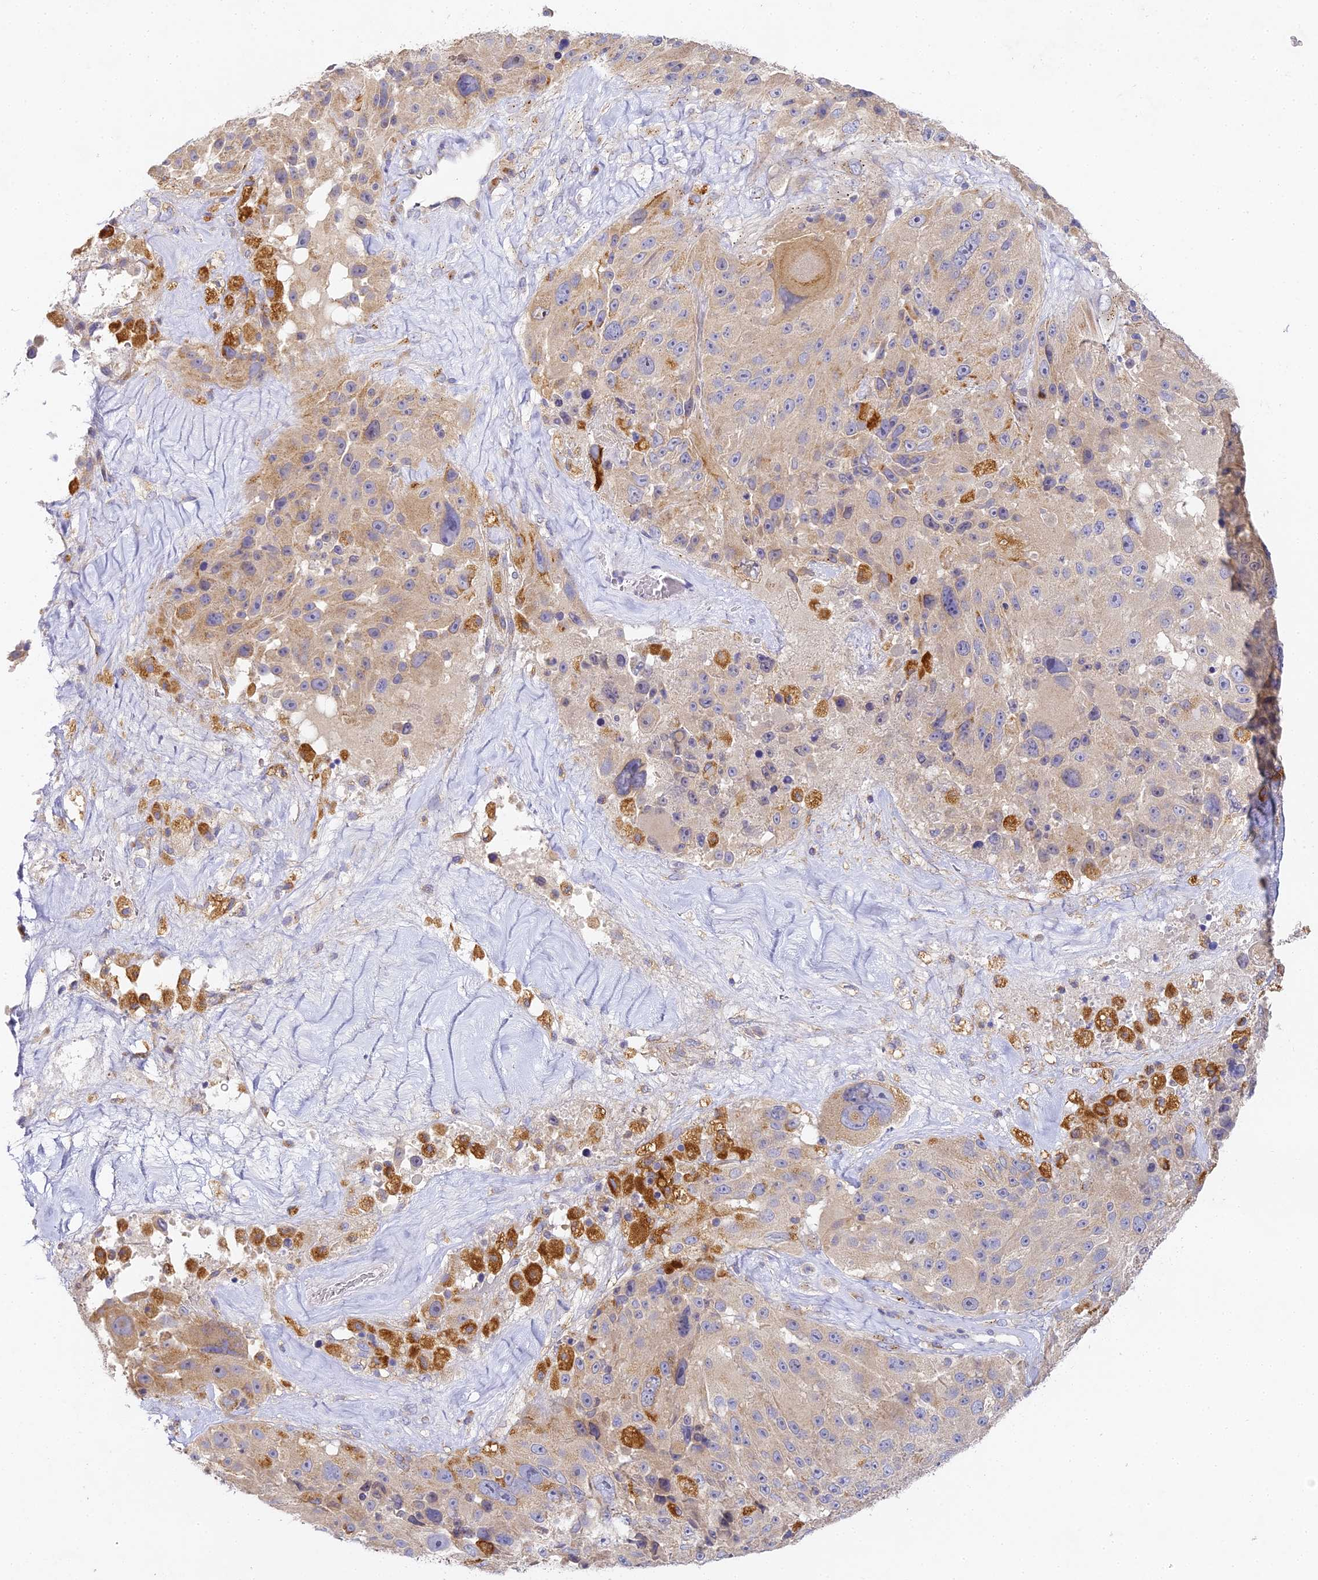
{"staining": {"intensity": "weak", "quantity": "<25%", "location": "cytoplasmic/membranous"}, "tissue": "melanoma", "cell_type": "Tumor cells", "image_type": "cancer", "snomed": [{"axis": "morphology", "description": "Malignant melanoma, Metastatic site"}, {"axis": "topography", "description": "Lymph node"}], "caption": "A high-resolution micrograph shows immunohistochemistry (IHC) staining of malignant melanoma (metastatic site), which demonstrates no significant positivity in tumor cells. (DAB immunohistochemistry (IHC) visualized using brightfield microscopy, high magnification).", "gene": "DONSON", "patient": {"sex": "male", "age": 62}}